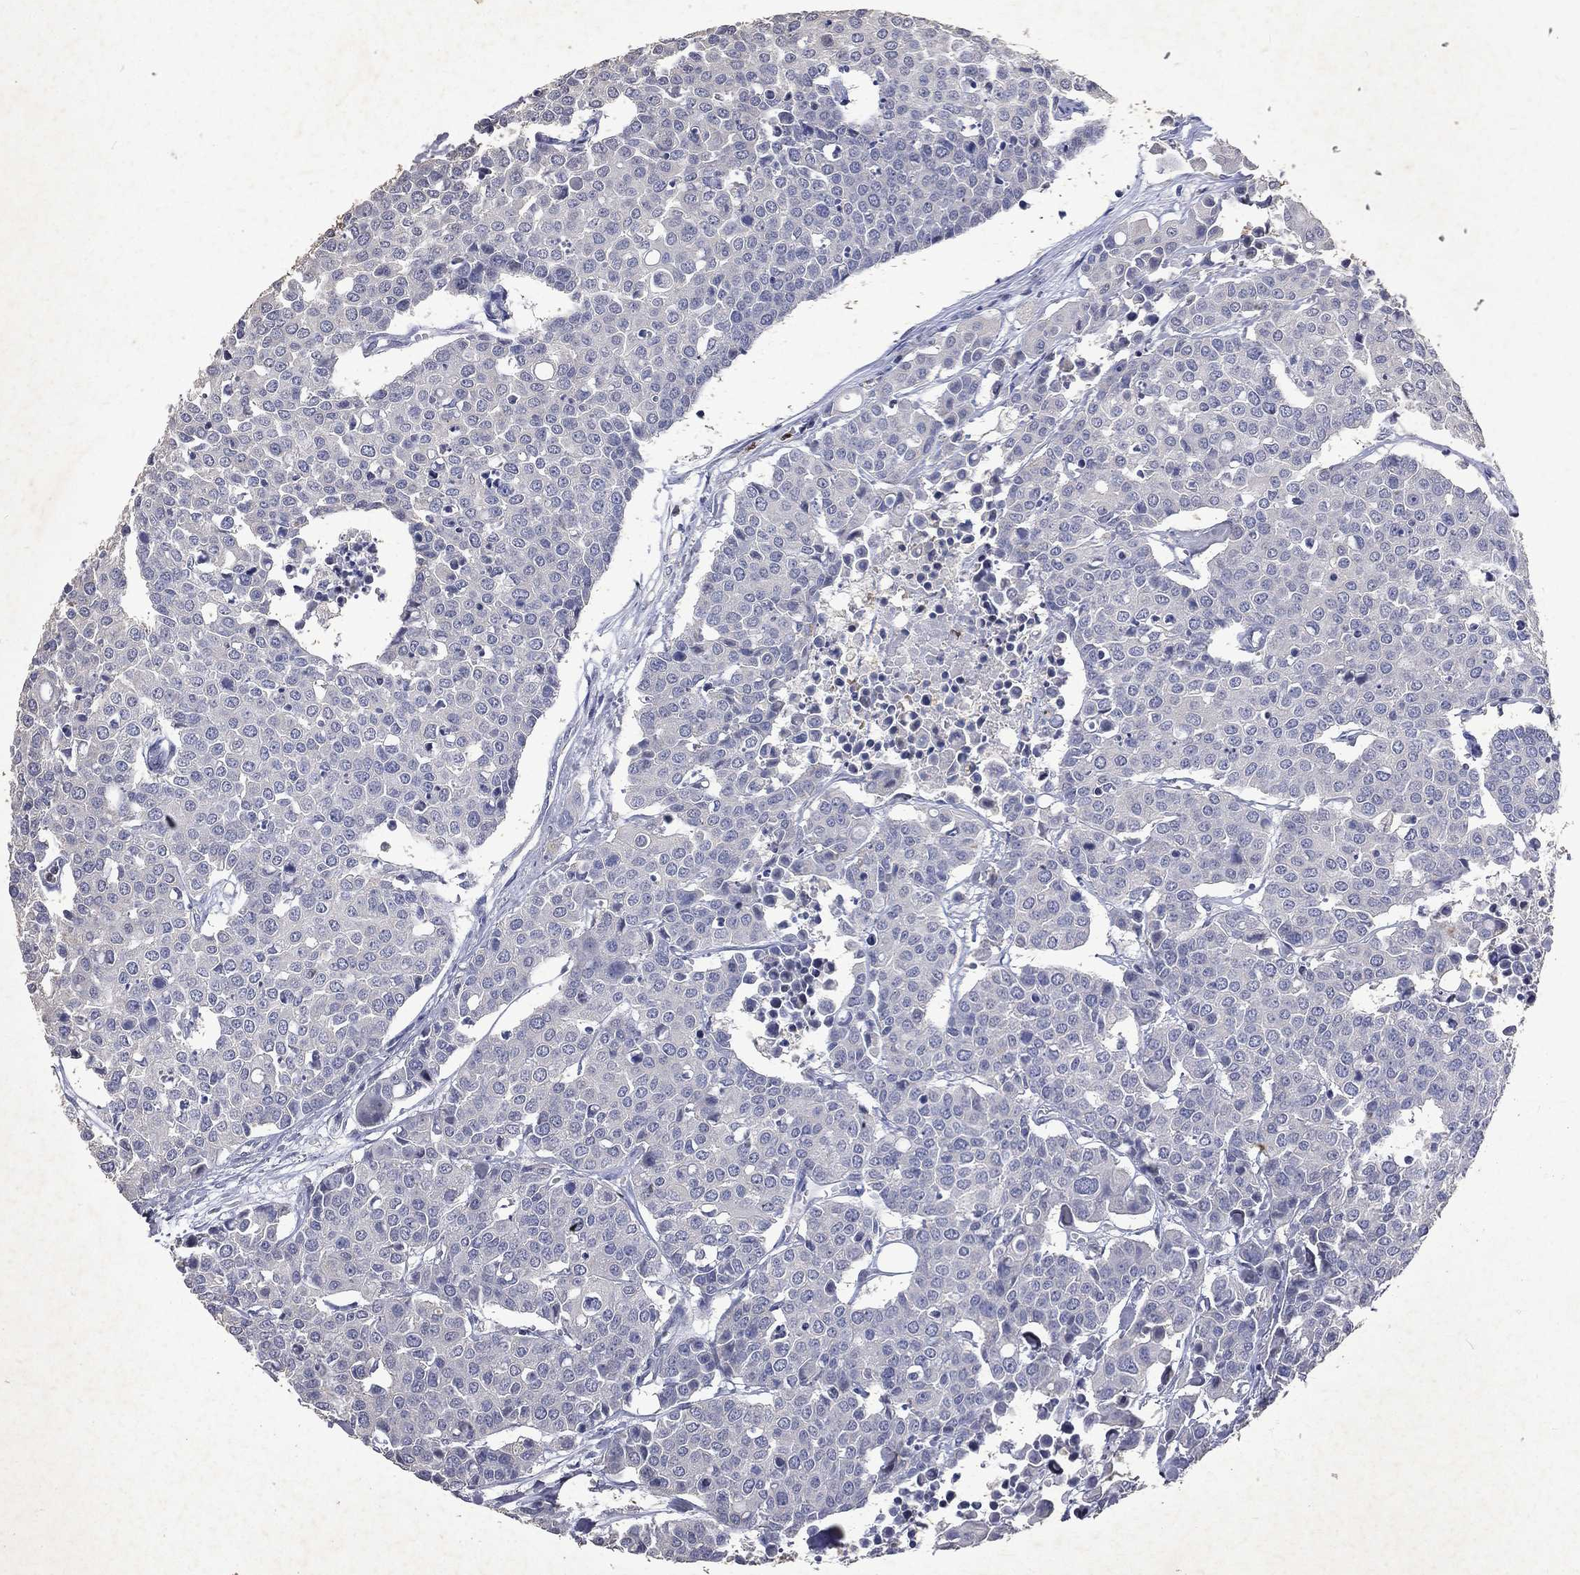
{"staining": {"intensity": "negative", "quantity": "none", "location": "none"}, "tissue": "carcinoid", "cell_type": "Tumor cells", "image_type": "cancer", "snomed": [{"axis": "morphology", "description": "Carcinoid, malignant, NOS"}, {"axis": "topography", "description": "Colon"}], "caption": "A high-resolution image shows IHC staining of malignant carcinoid, which demonstrates no significant expression in tumor cells.", "gene": "SLC34A2", "patient": {"sex": "male", "age": 81}}